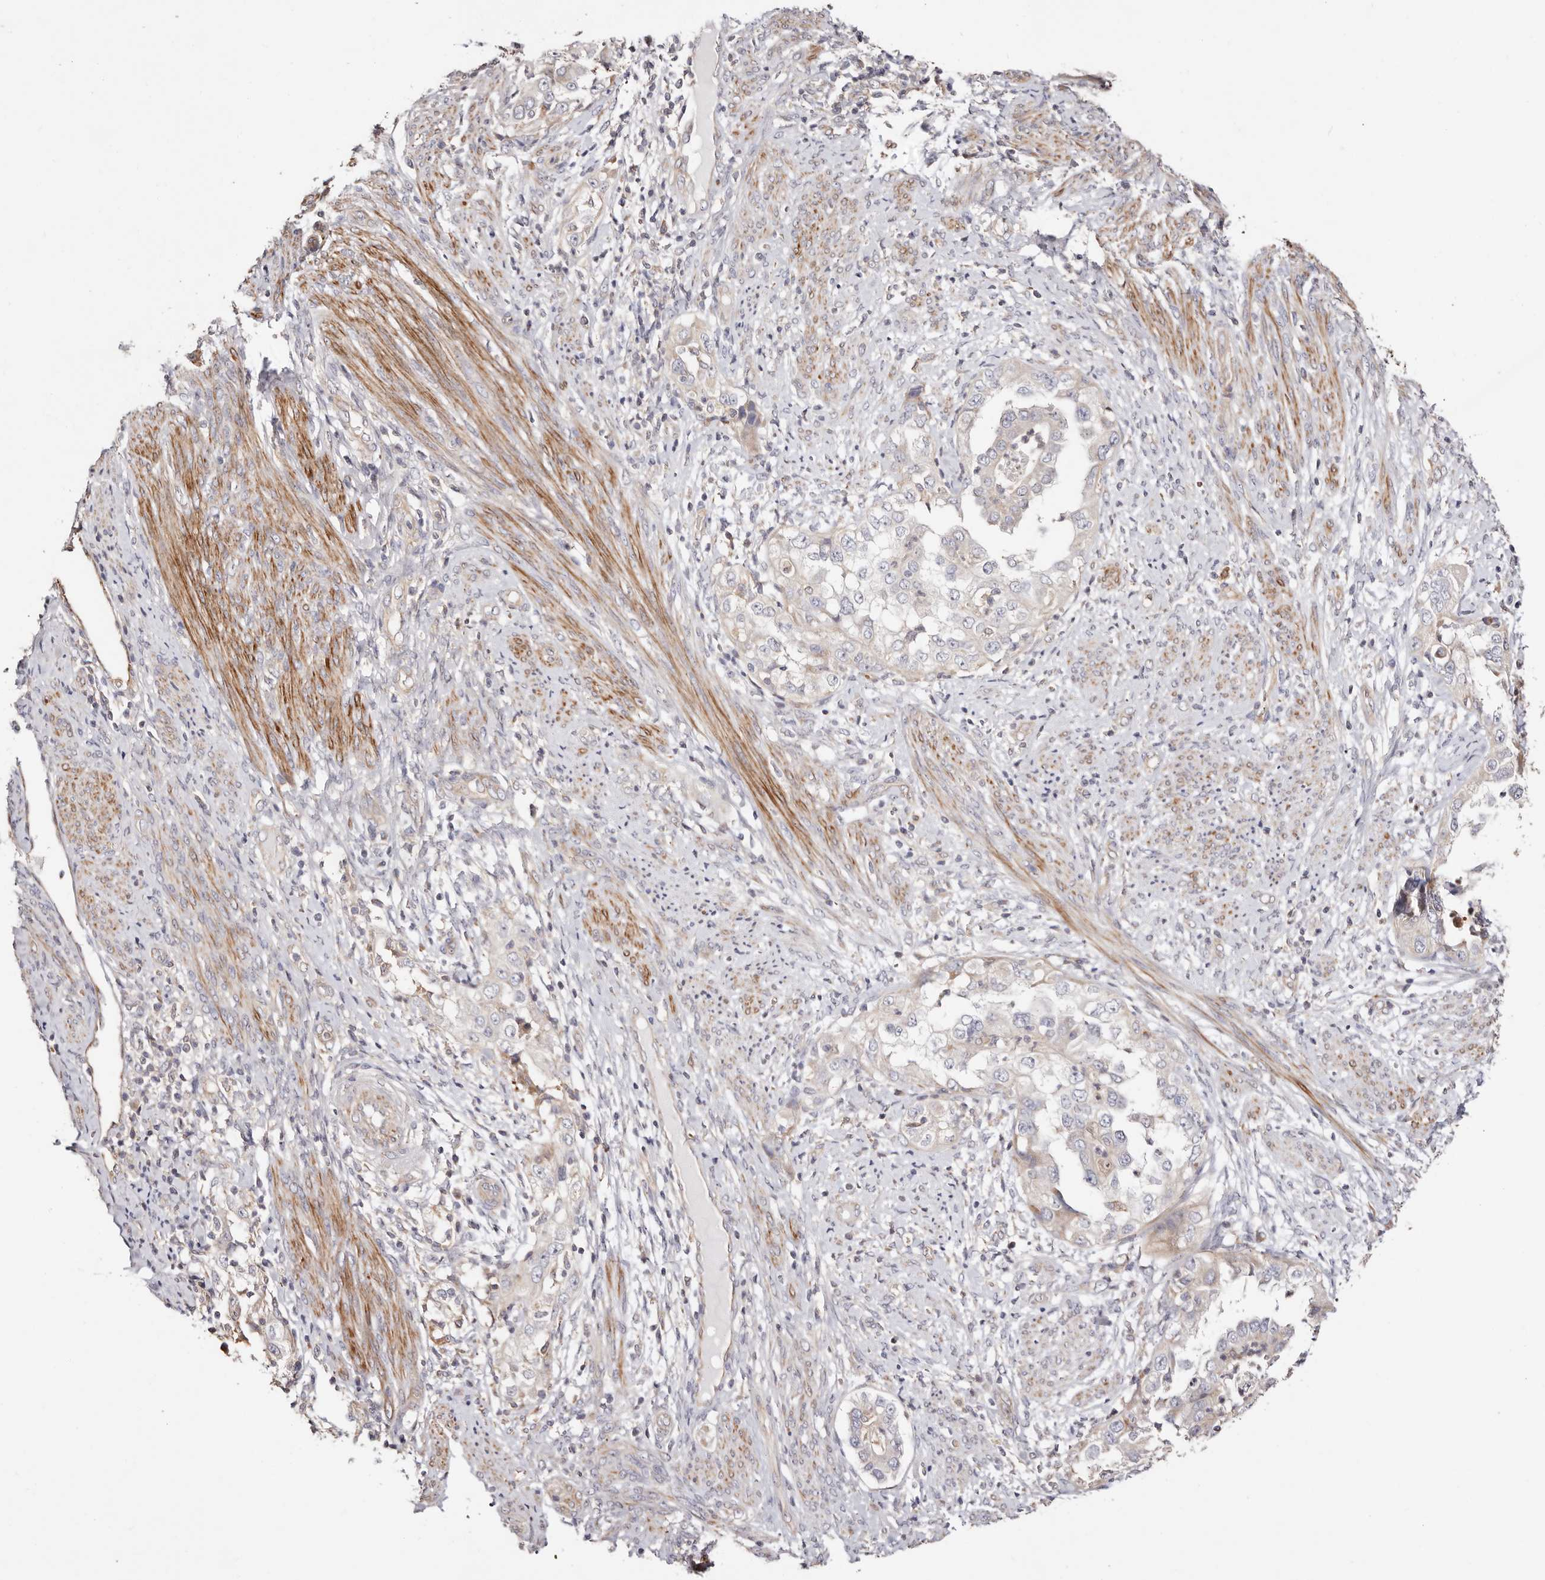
{"staining": {"intensity": "weak", "quantity": "<25%", "location": "cytoplasmic/membranous"}, "tissue": "endometrial cancer", "cell_type": "Tumor cells", "image_type": "cancer", "snomed": [{"axis": "morphology", "description": "Adenocarcinoma, NOS"}, {"axis": "topography", "description": "Endometrium"}], "caption": "The photomicrograph reveals no significant positivity in tumor cells of endometrial cancer.", "gene": "MAPK1", "patient": {"sex": "female", "age": 85}}